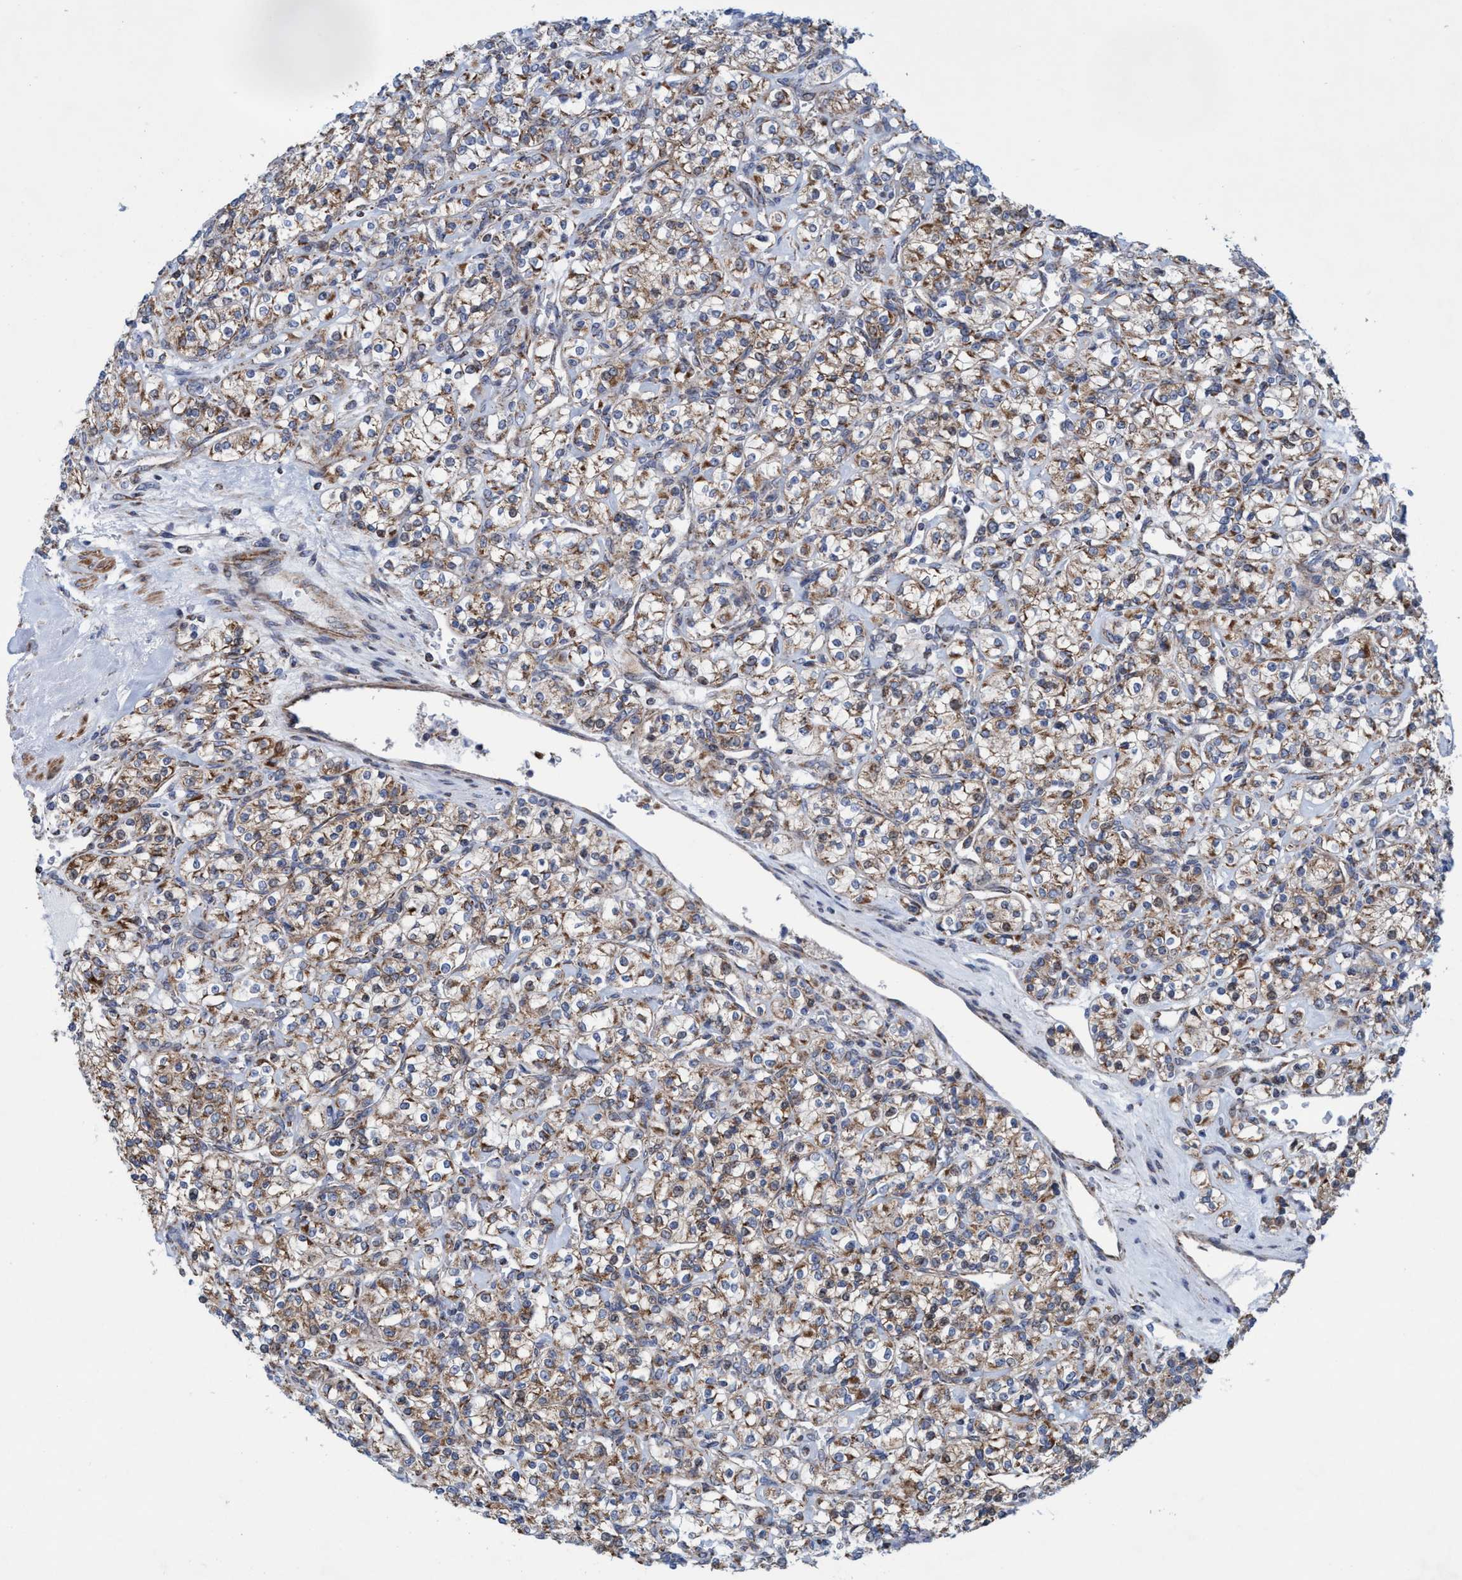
{"staining": {"intensity": "moderate", "quantity": ">75%", "location": "cytoplasmic/membranous"}, "tissue": "renal cancer", "cell_type": "Tumor cells", "image_type": "cancer", "snomed": [{"axis": "morphology", "description": "Adenocarcinoma, NOS"}, {"axis": "topography", "description": "Kidney"}], "caption": "Protein expression analysis of human renal cancer (adenocarcinoma) reveals moderate cytoplasmic/membranous positivity in approximately >75% of tumor cells.", "gene": "POLR1F", "patient": {"sex": "male", "age": 77}}